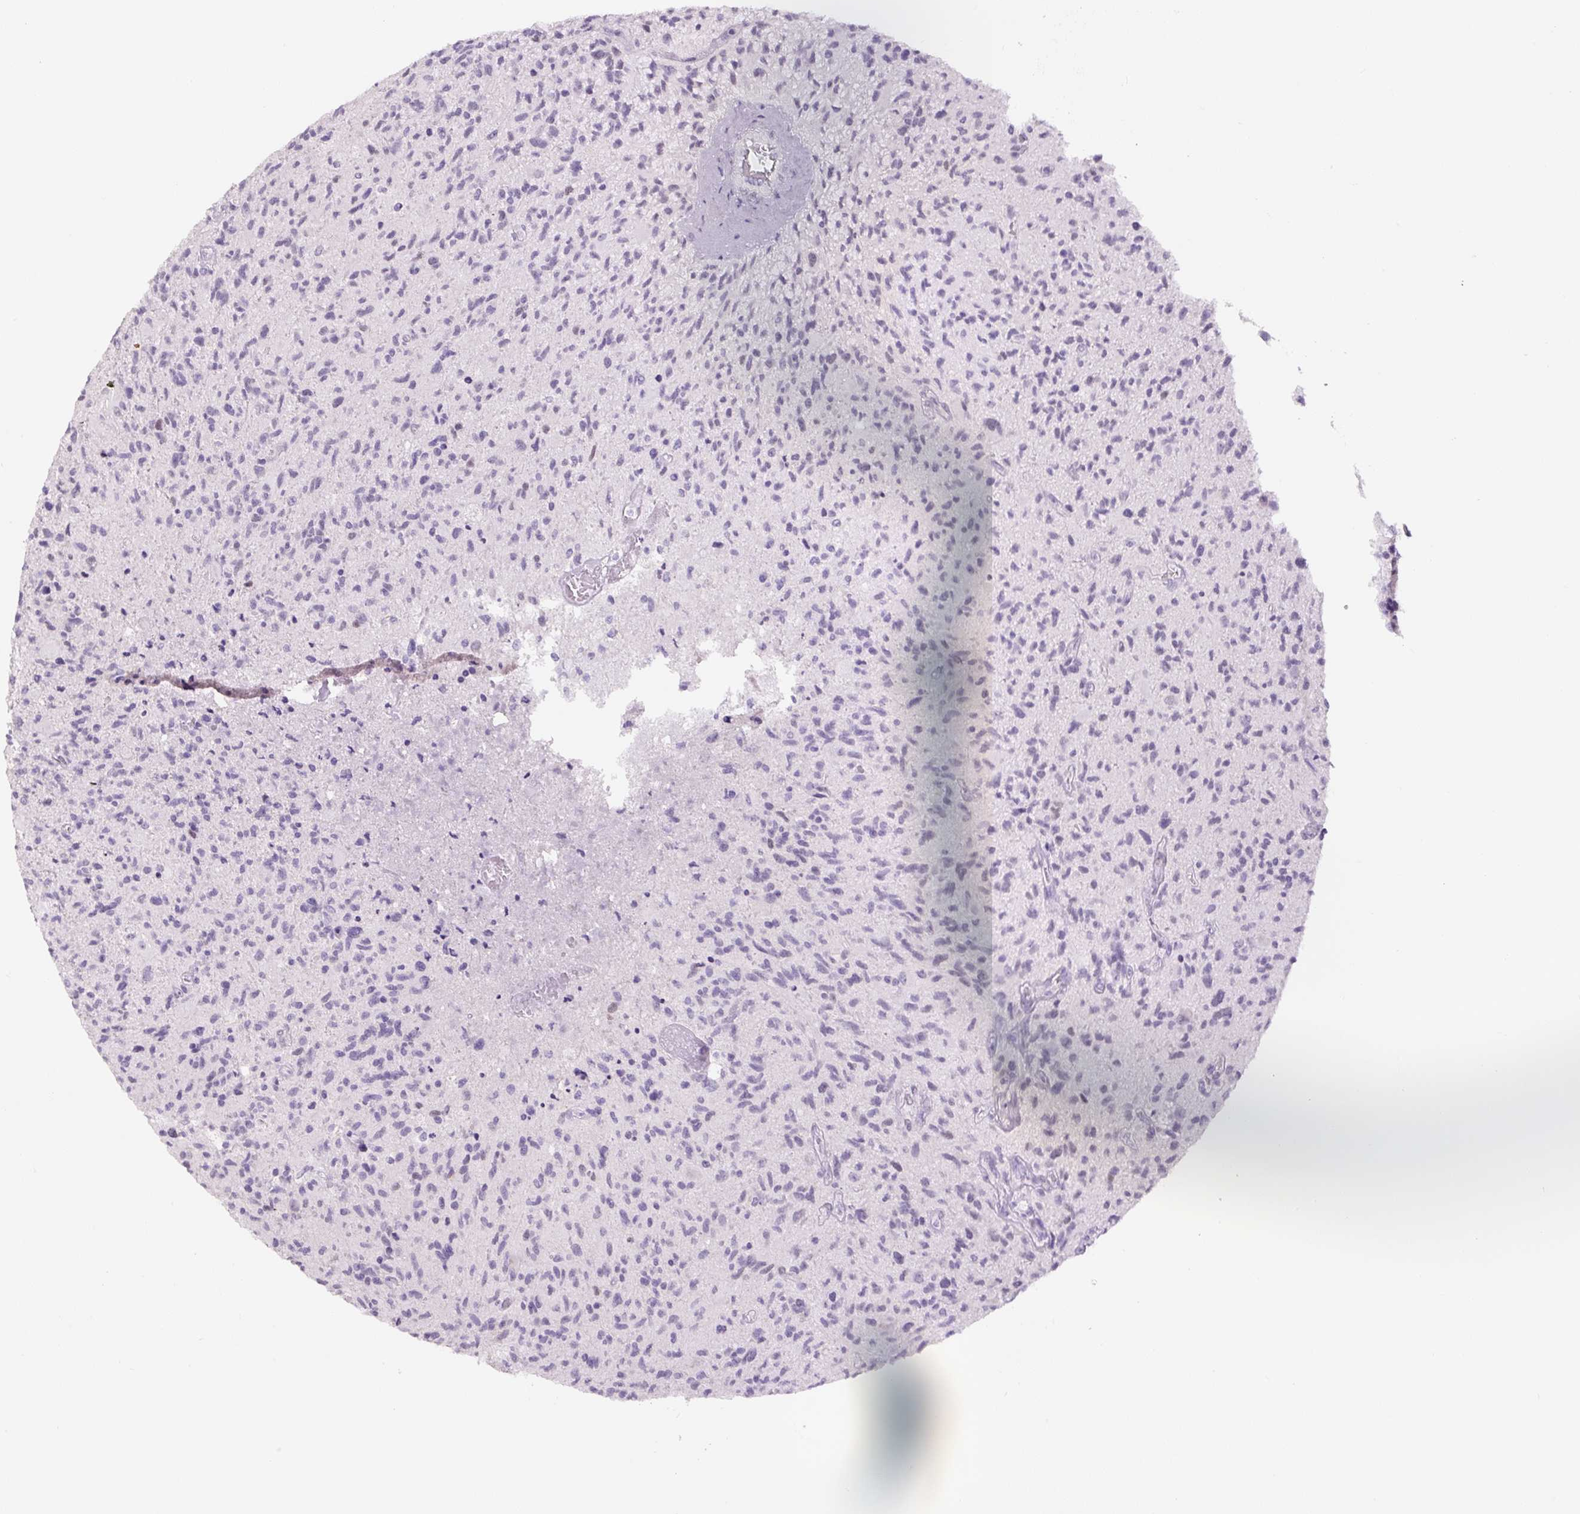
{"staining": {"intensity": "negative", "quantity": "none", "location": "none"}, "tissue": "glioma", "cell_type": "Tumor cells", "image_type": "cancer", "snomed": [{"axis": "morphology", "description": "Glioma, malignant, High grade"}, {"axis": "topography", "description": "Brain"}], "caption": "Tumor cells are negative for protein expression in human glioma.", "gene": "SIX1", "patient": {"sex": "female", "age": 70}}